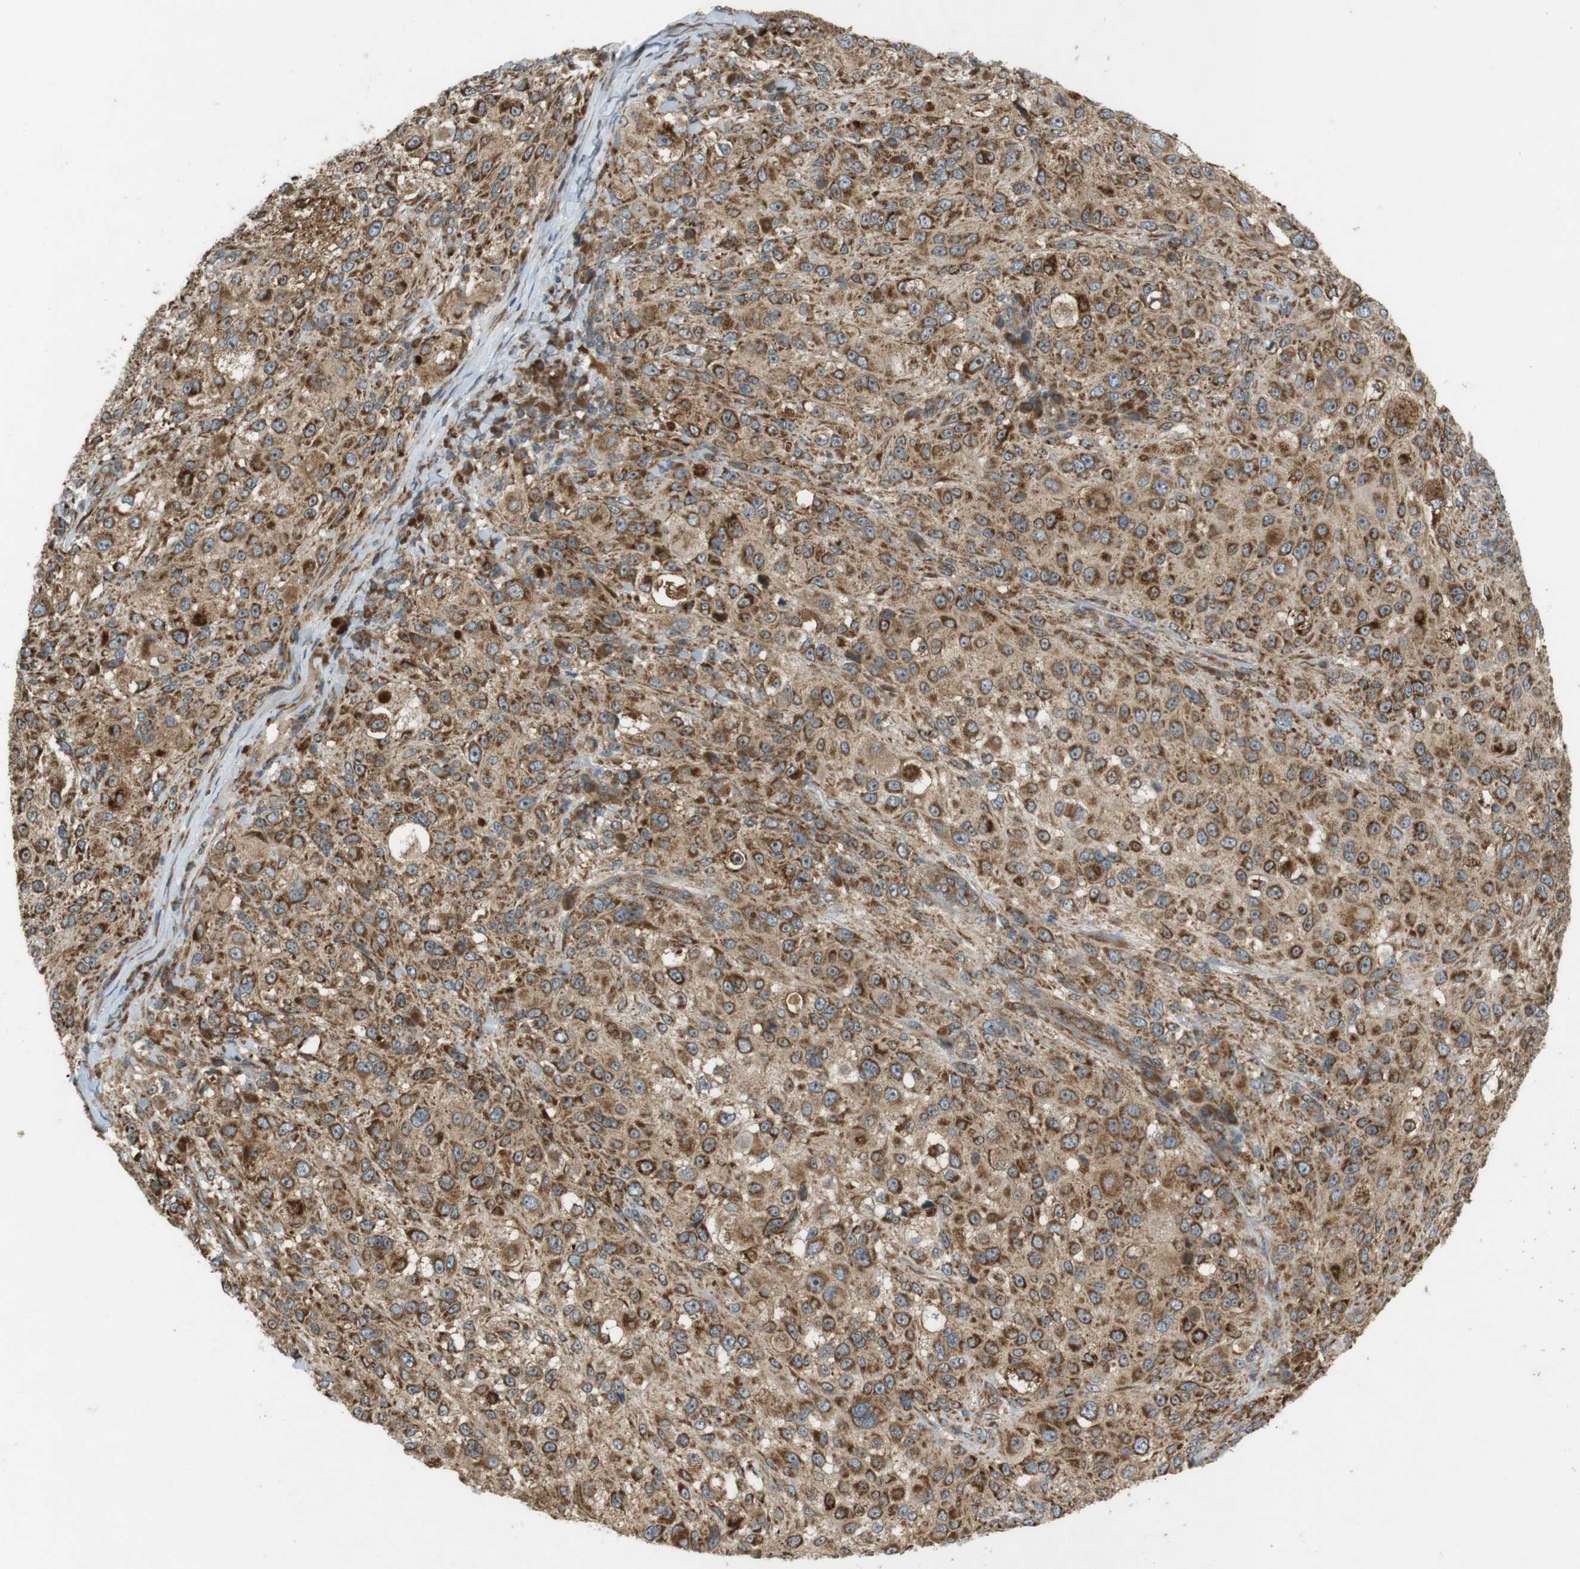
{"staining": {"intensity": "moderate", "quantity": ">75%", "location": "cytoplasmic/membranous"}, "tissue": "melanoma", "cell_type": "Tumor cells", "image_type": "cancer", "snomed": [{"axis": "morphology", "description": "Necrosis, NOS"}, {"axis": "morphology", "description": "Malignant melanoma, NOS"}, {"axis": "topography", "description": "Skin"}], "caption": "Immunohistochemical staining of human malignant melanoma exhibits medium levels of moderate cytoplasmic/membranous positivity in about >75% of tumor cells.", "gene": "SLC41A1", "patient": {"sex": "female", "age": 87}}